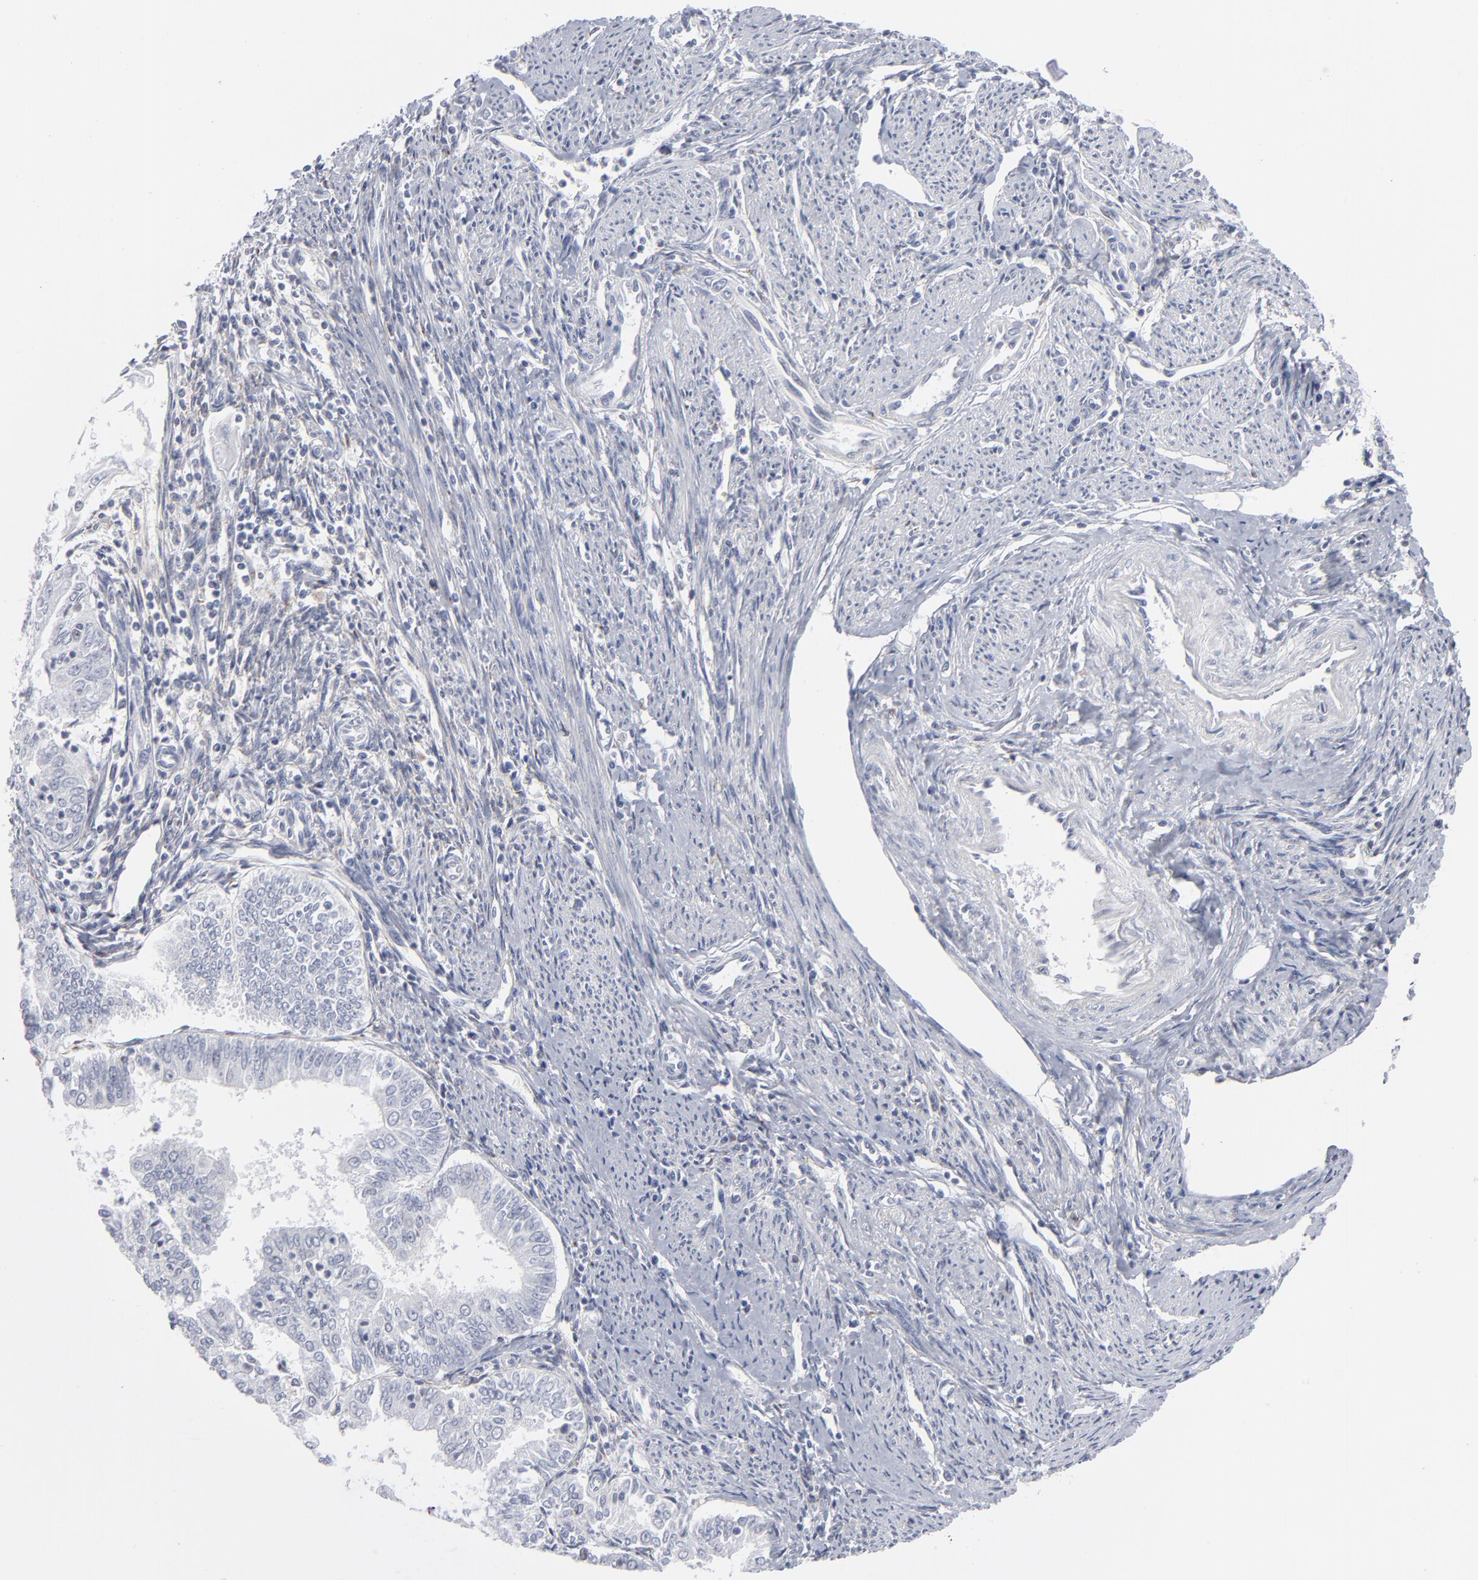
{"staining": {"intensity": "negative", "quantity": "none", "location": "none"}, "tissue": "endometrial cancer", "cell_type": "Tumor cells", "image_type": "cancer", "snomed": [{"axis": "morphology", "description": "Adenocarcinoma, NOS"}, {"axis": "topography", "description": "Endometrium"}], "caption": "This is an immunohistochemistry (IHC) image of human endometrial cancer (adenocarcinoma). There is no expression in tumor cells.", "gene": "AURKA", "patient": {"sex": "female", "age": 75}}